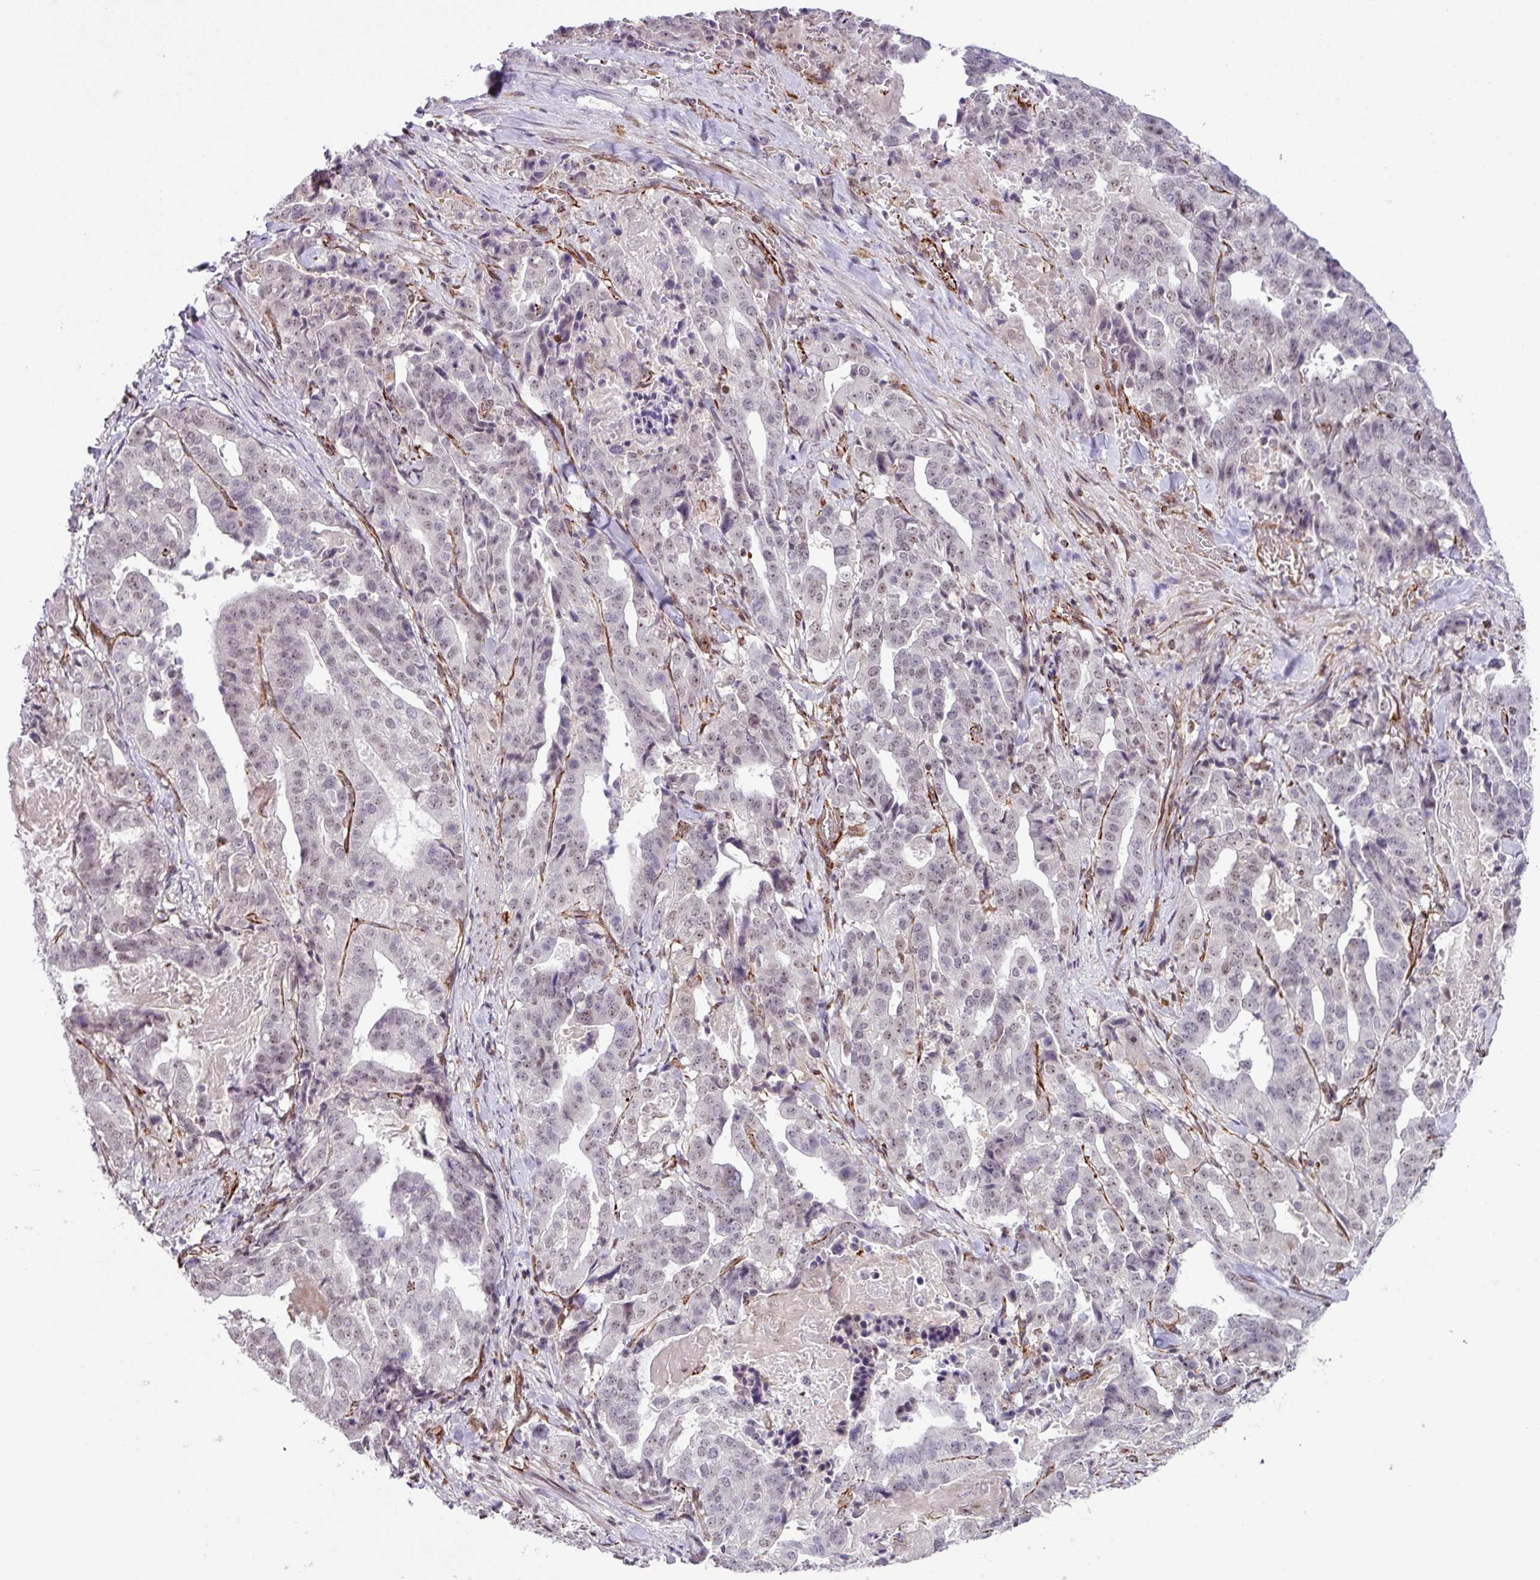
{"staining": {"intensity": "weak", "quantity": "<25%", "location": "nuclear"}, "tissue": "stomach cancer", "cell_type": "Tumor cells", "image_type": "cancer", "snomed": [{"axis": "morphology", "description": "Adenocarcinoma, NOS"}, {"axis": "topography", "description": "Stomach"}], "caption": "Protein analysis of stomach adenocarcinoma demonstrates no significant expression in tumor cells.", "gene": "CHD3", "patient": {"sex": "male", "age": 48}}